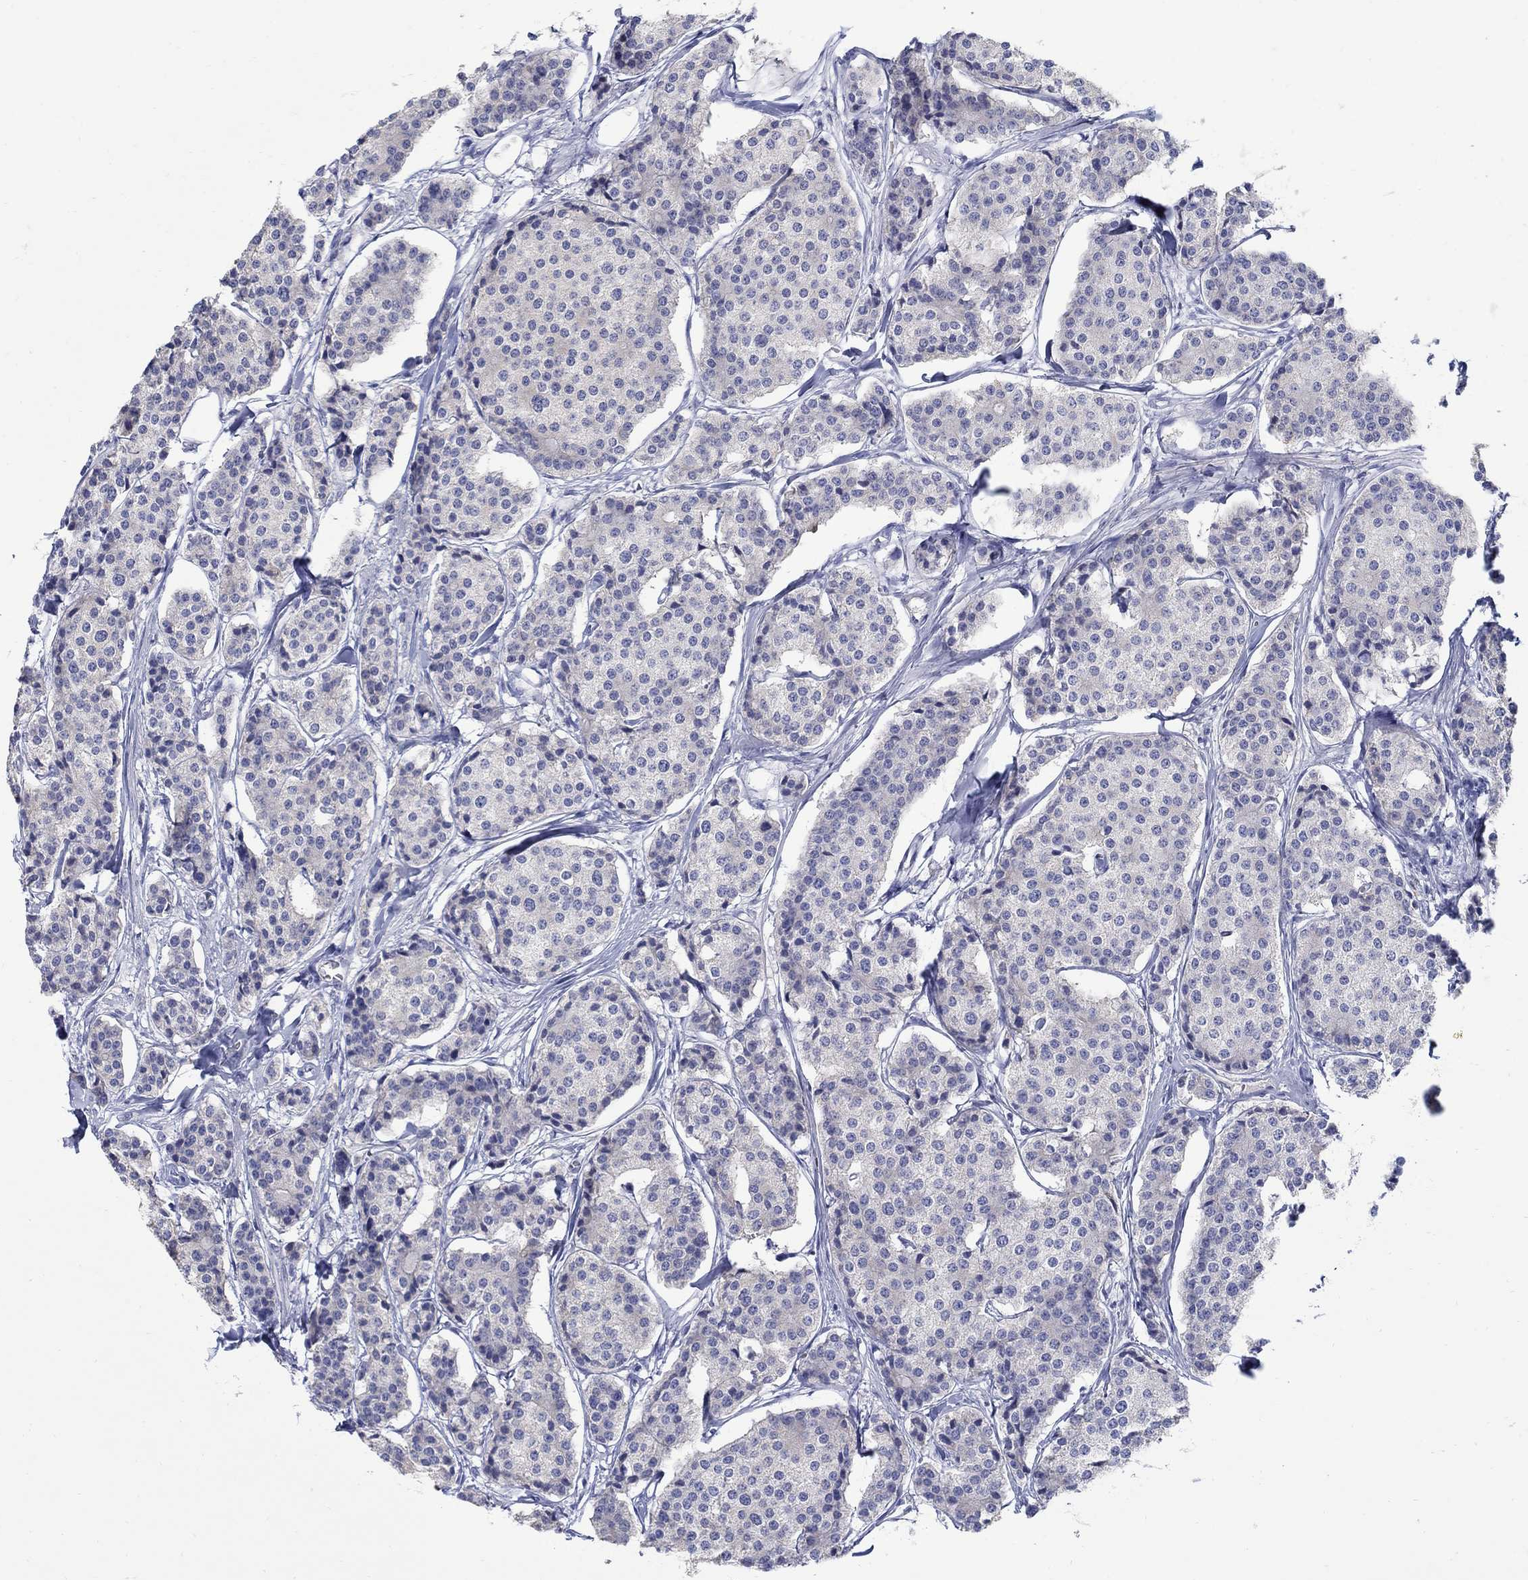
{"staining": {"intensity": "negative", "quantity": "none", "location": "none"}, "tissue": "carcinoid", "cell_type": "Tumor cells", "image_type": "cancer", "snomed": [{"axis": "morphology", "description": "Carcinoid, malignant, NOS"}, {"axis": "topography", "description": "Small intestine"}], "caption": "This histopathology image is of malignant carcinoid stained with IHC to label a protein in brown with the nuclei are counter-stained blue. There is no staining in tumor cells. (Brightfield microscopy of DAB (3,3'-diaminobenzidine) immunohistochemistry (IHC) at high magnification).", "gene": "REEP2", "patient": {"sex": "female", "age": 65}}